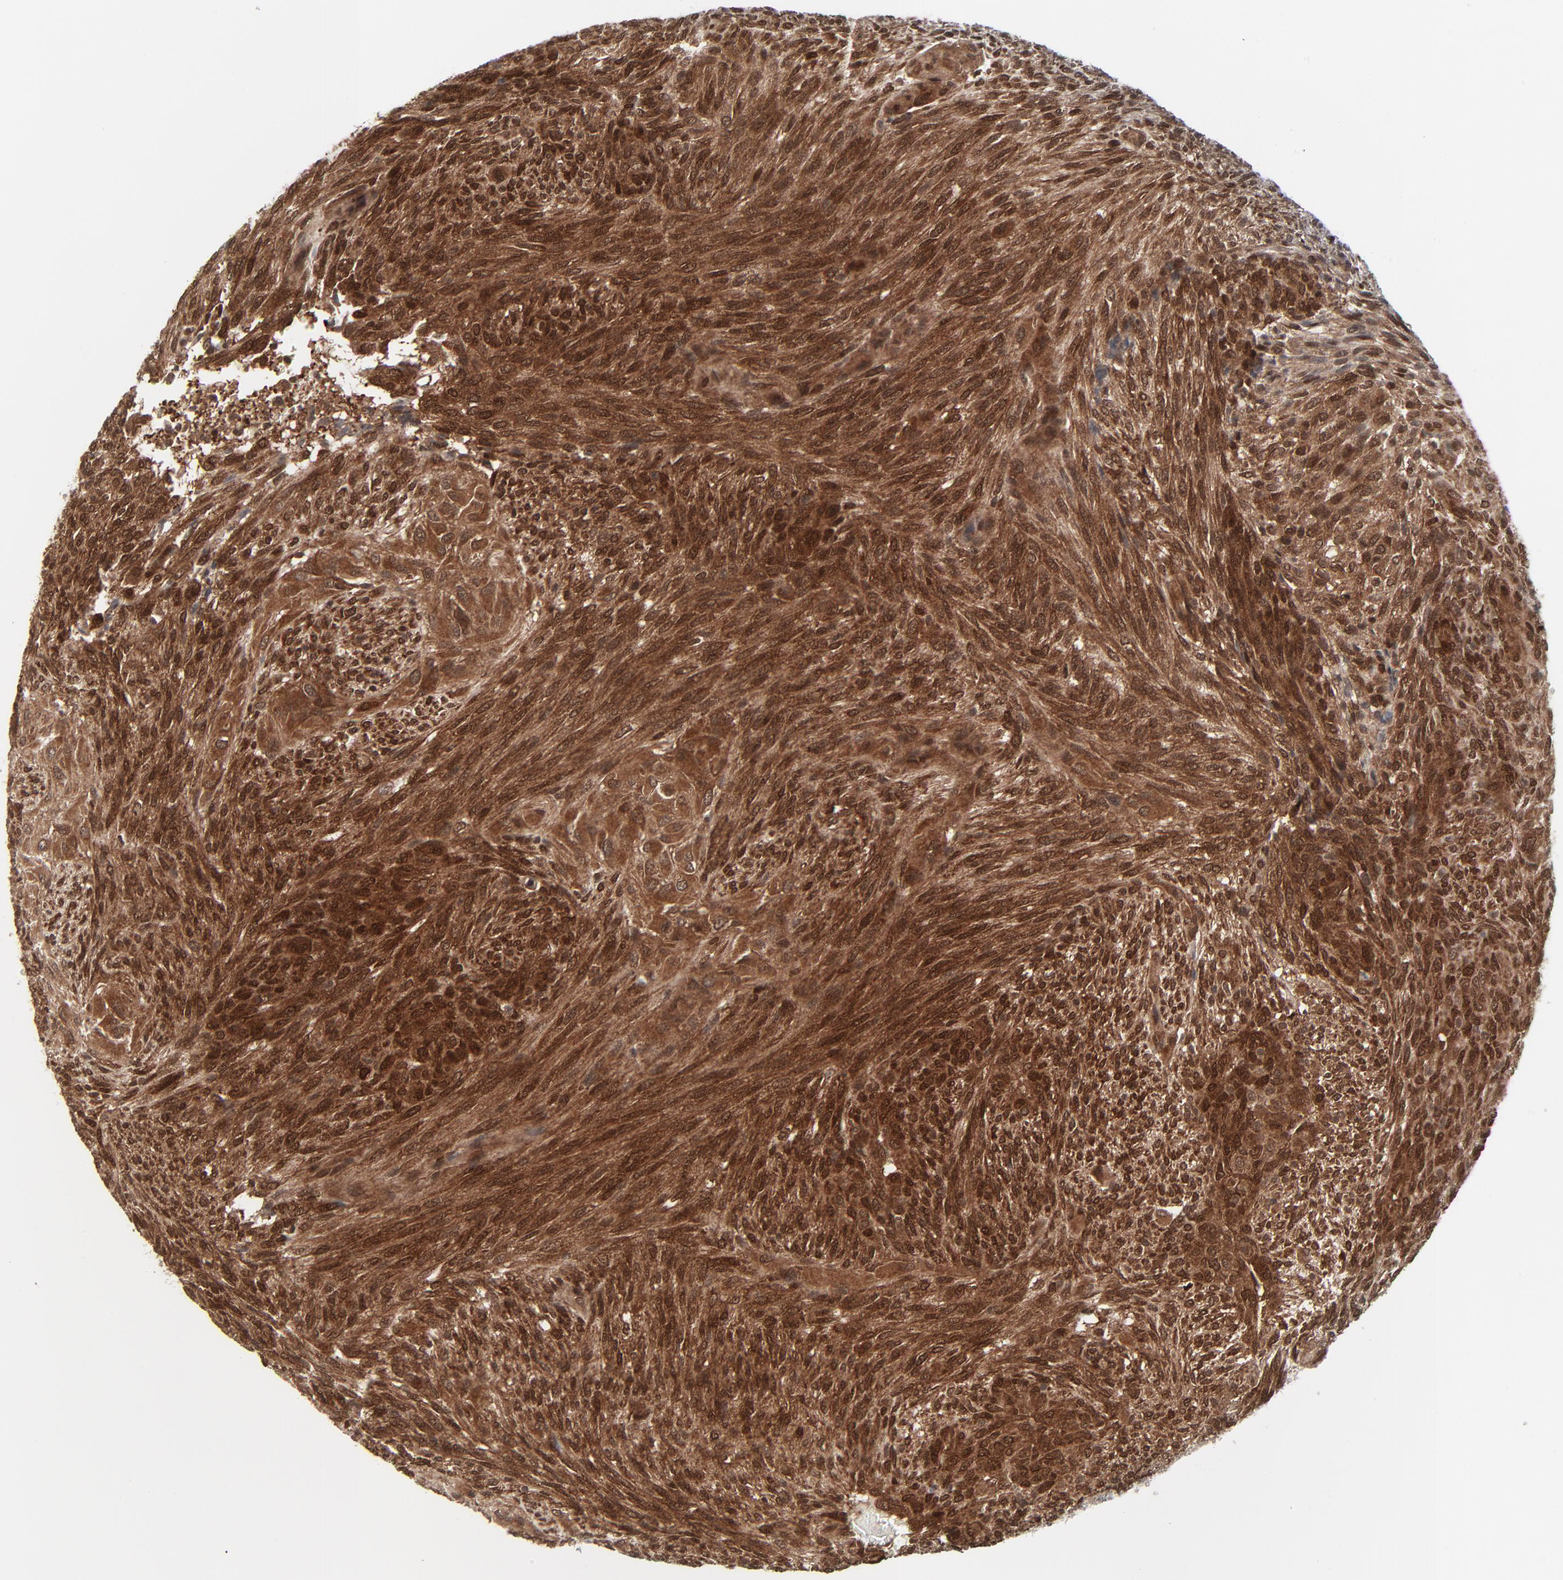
{"staining": {"intensity": "strong", "quantity": ">75%", "location": "cytoplasmic/membranous,nuclear"}, "tissue": "glioma", "cell_type": "Tumor cells", "image_type": "cancer", "snomed": [{"axis": "morphology", "description": "Glioma, malignant, High grade"}, {"axis": "topography", "description": "Cerebral cortex"}], "caption": "Immunohistochemical staining of human glioma demonstrates high levels of strong cytoplasmic/membranous and nuclear protein expression in approximately >75% of tumor cells.", "gene": "AKT1", "patient": {"sex": "female", "age": 55}}